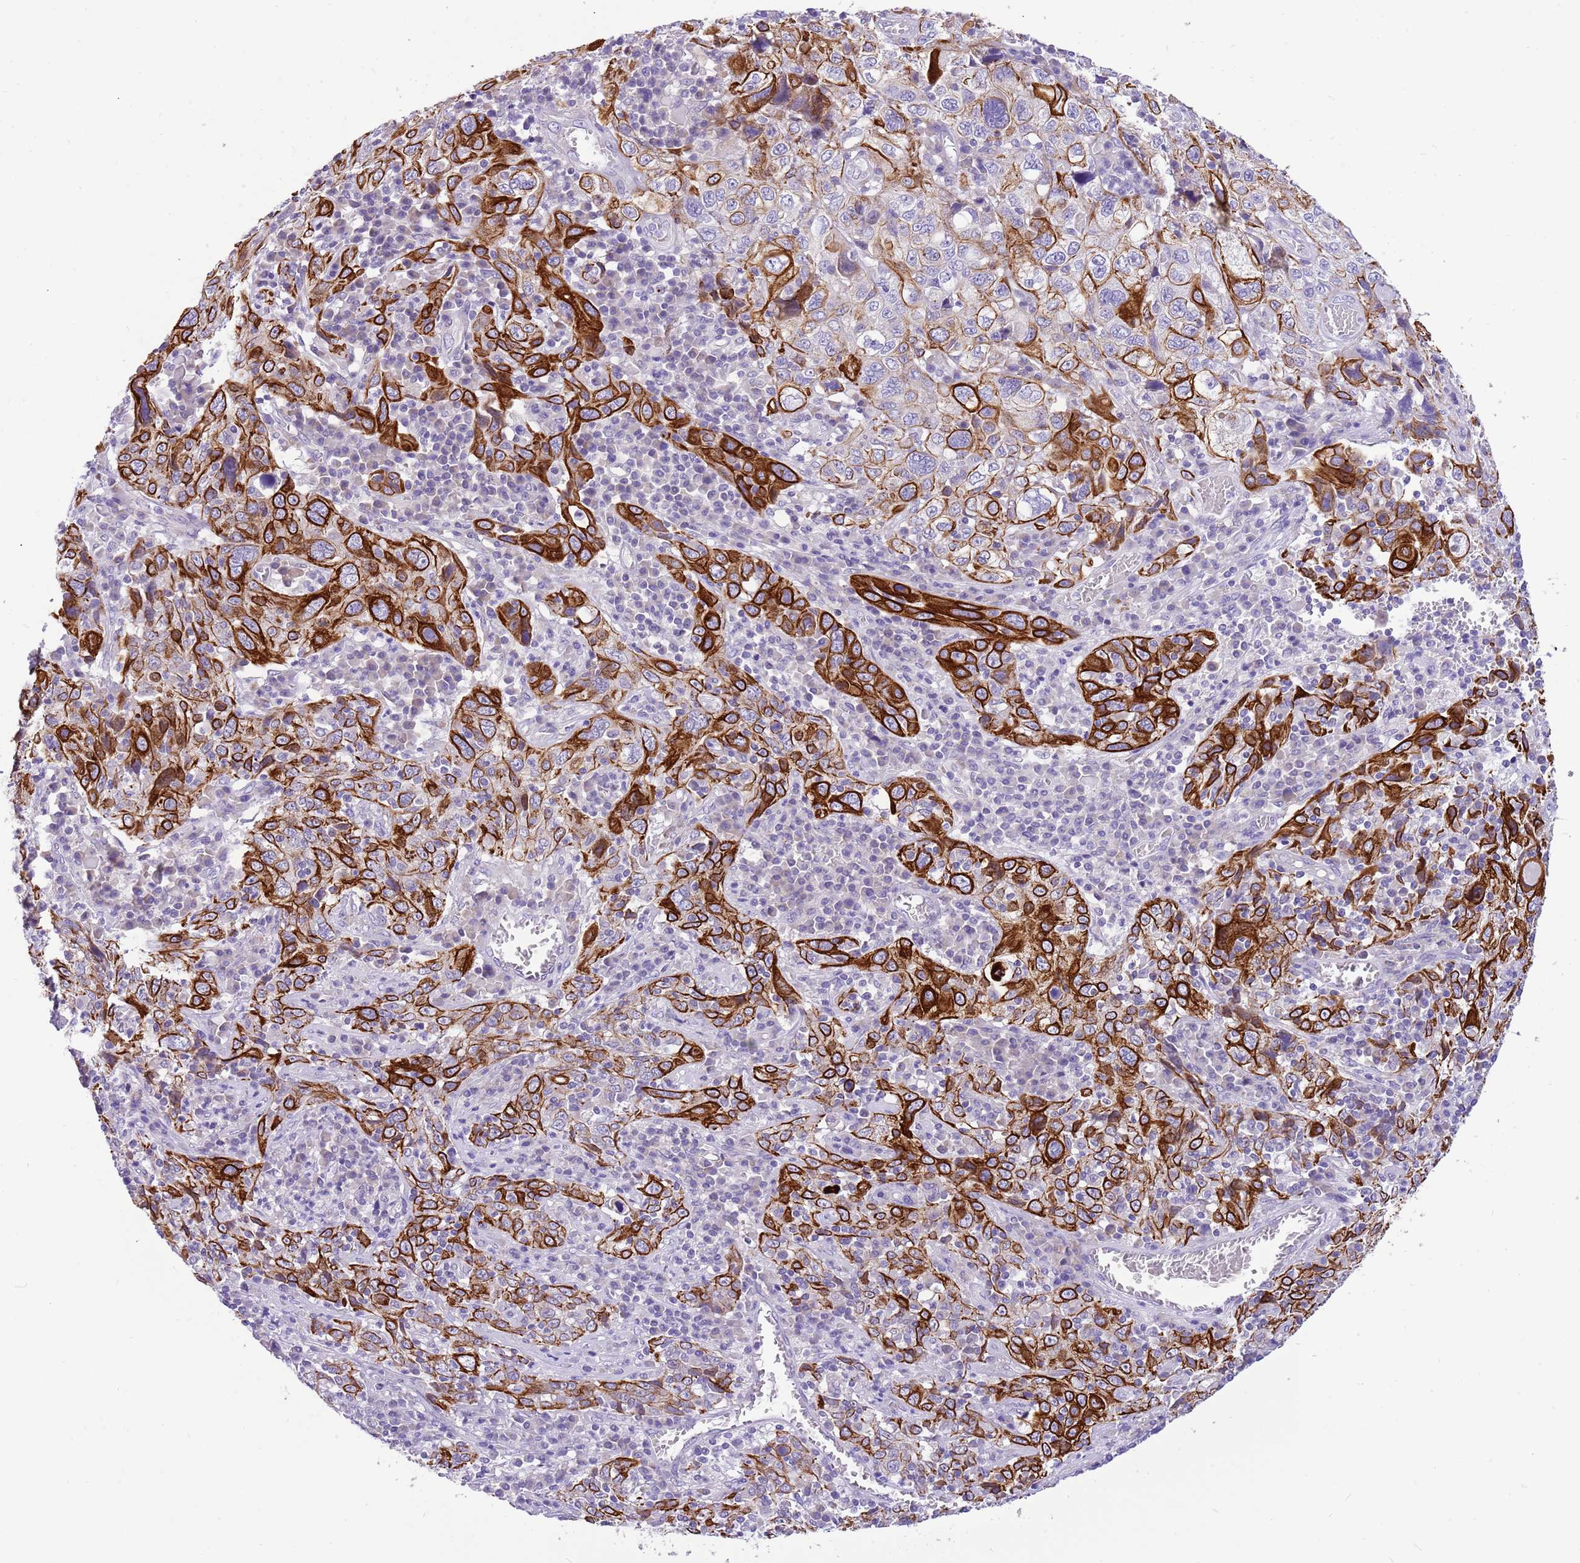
{"staining": {"intensity": "strong", "quantity": ">75%", "location": "cytoplasmic/membranous"}, "tissue": "cervical cancer", "cell_type": "Tumor cells", "image_type": "cancer", "snomed": [{"axis": "morphology", "description": "Squamous cell carcinoma, NOS"}, {"axis": "topography", "description": "Cervix"}], "caption": "Brown immunohistochemical staining in human cervical cancer (squamous cell carcinoma) demonstrates strong cytoplasmic/membranous positivity in approximately >75% of tumor cells.", "gene": "R3HDM4", "patient": {"sex": "female", "age": 46}}